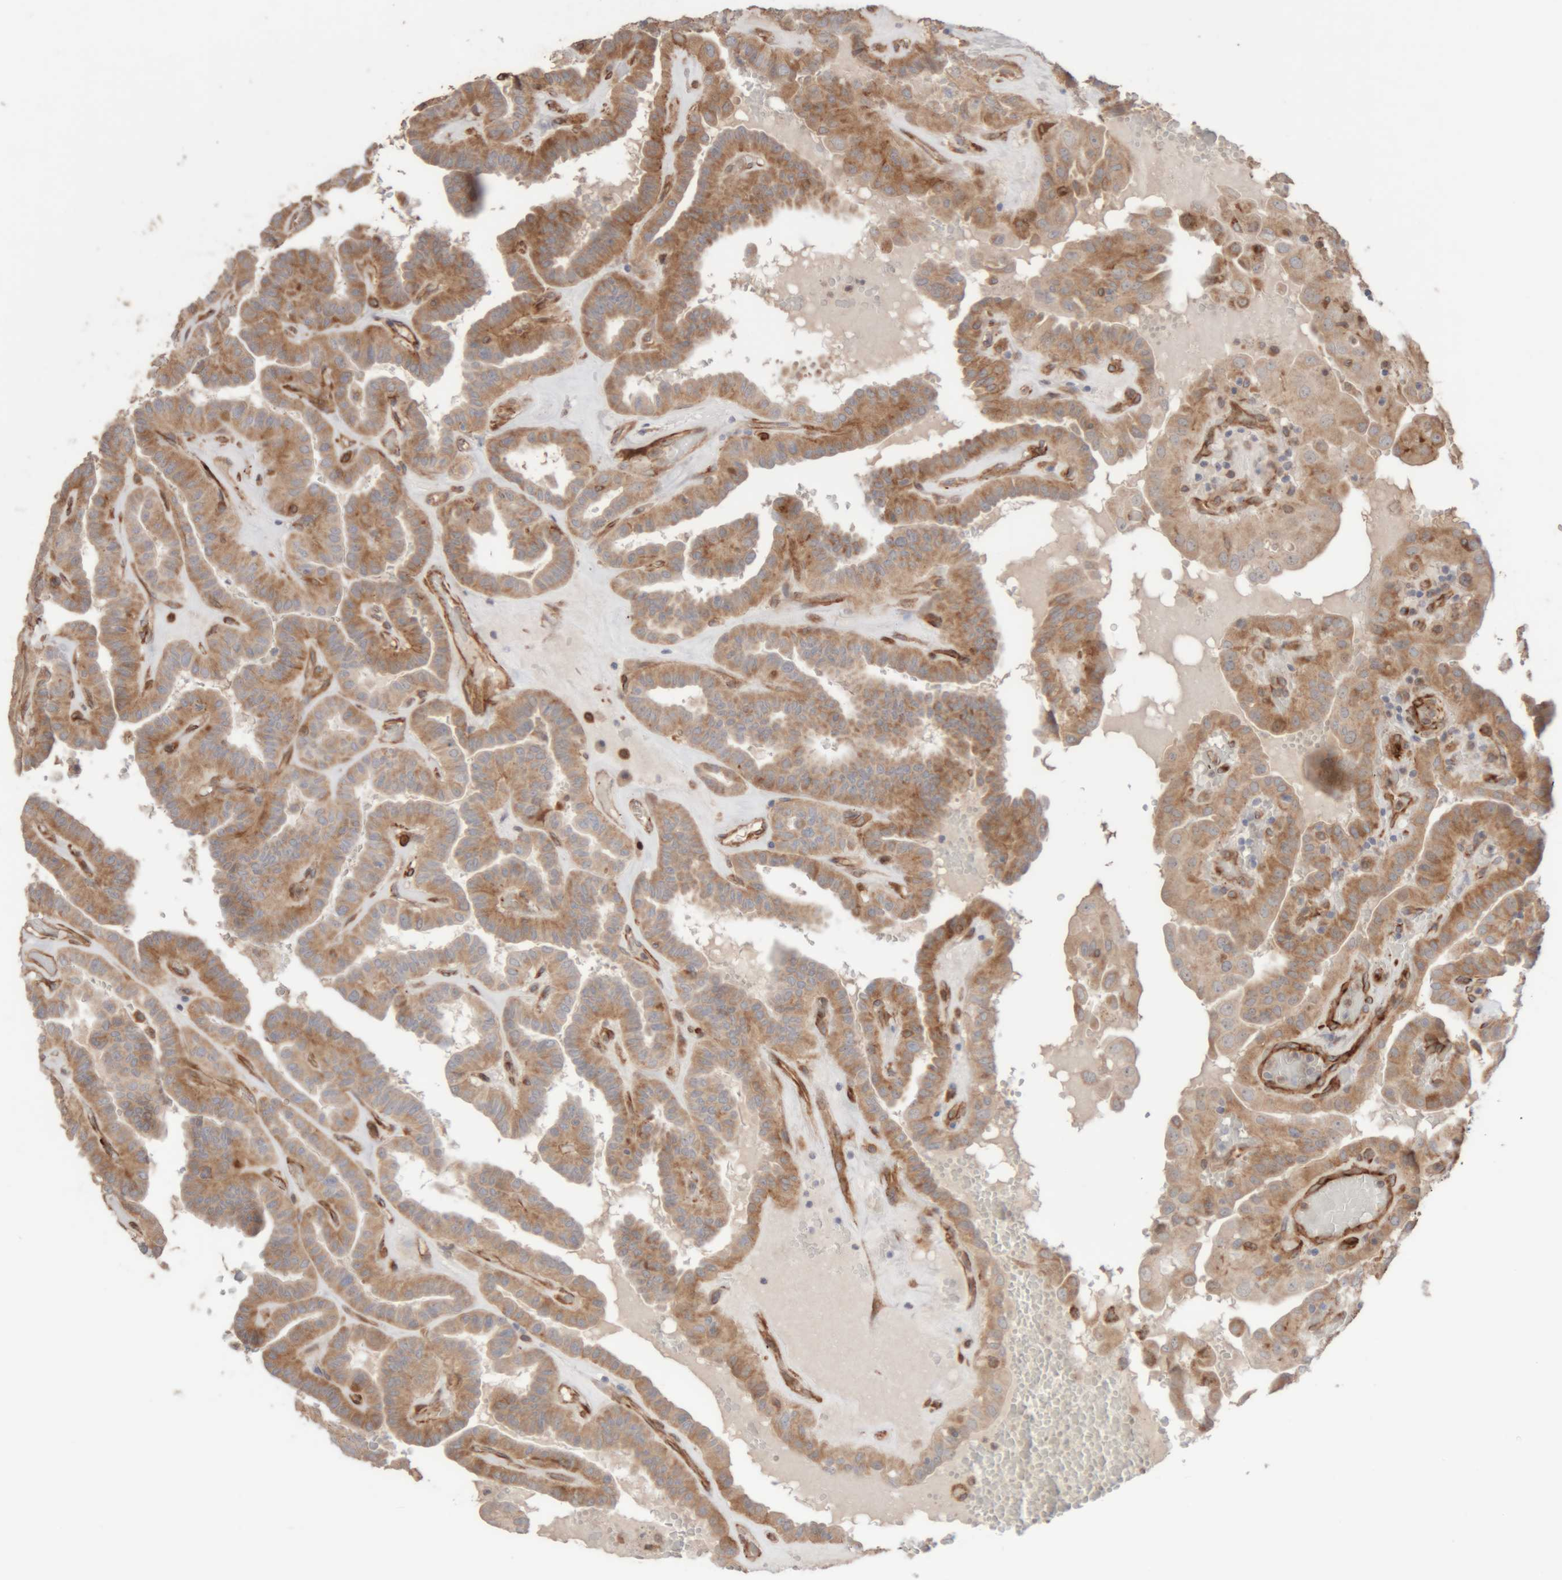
{"staining": {"intensity": "moderate", "quantity": ">75%", "location": "cytoplasmic/membranous"}, "tissue": "thyroid cancer", "cell_type": "Tumor cells", "image_type": "cancer", "snomed": [{"axis": "morphology", "description": "Papillary adenocarcinoma, NOS"}, {"axis": "topography", "description": "Thyroid gland"}], "caption": "Moderate cytoplasmic/membranous protein positivity is seen in about >75% of tumor cells in thyroid papillary adenocarcinoma.", "gene": "RAB32", "patient": {"sex": "male", "age": 77}}